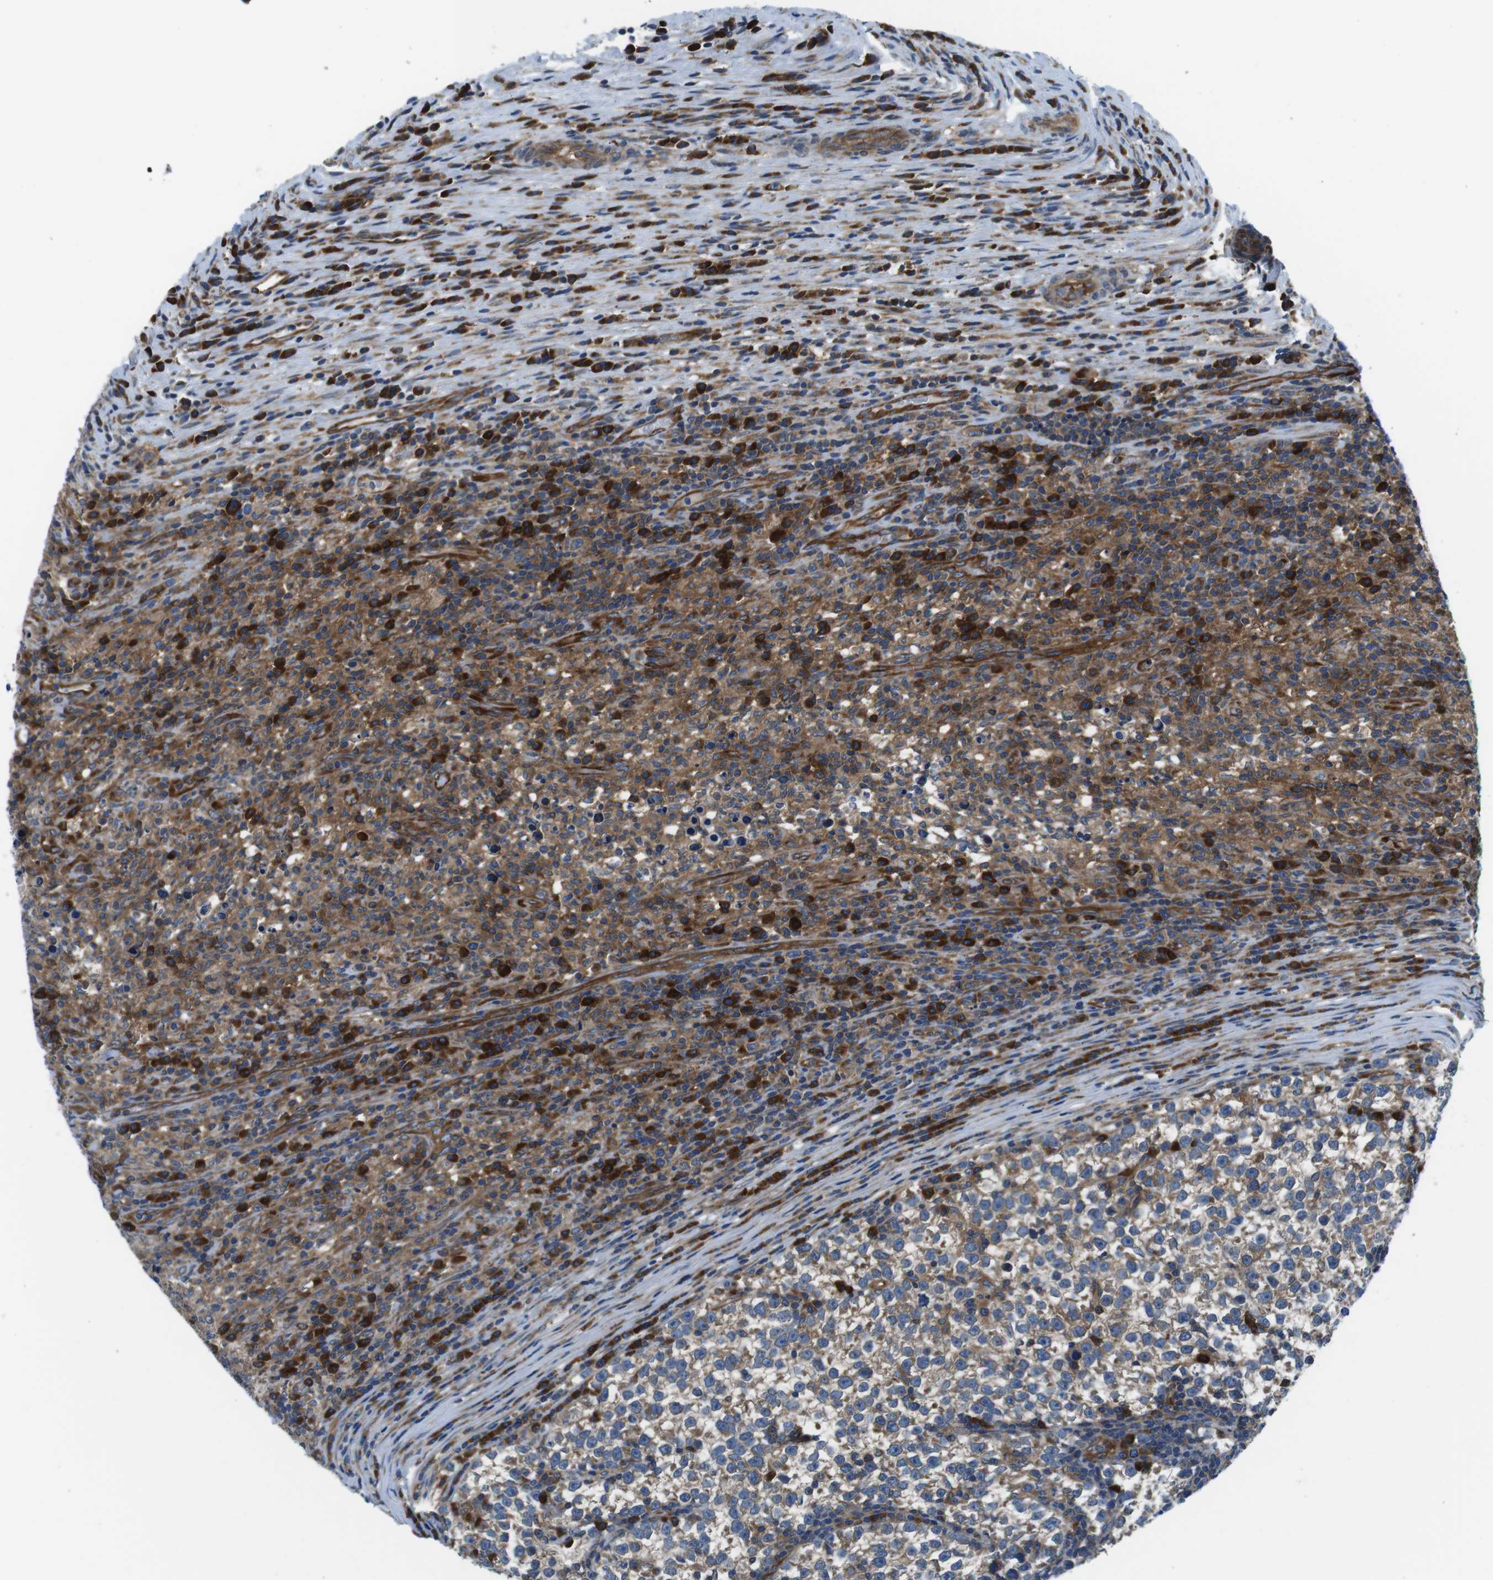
{"staining": {"intensity": "moderate", "quantity": "25%-75%", "location": "cytoplasmic/membranous"}, "tissue": "testis cancer", "cell_type": "Tumor cells", "image_type": "cancer", "snomed": [{"axis": "morphology", "description": "Normal tissue, NOS"}, {"axis": "morphology", "description": "Seminoma, NOS"}, {"axis": "topography", "description": "Testis"}], "caption": "Moderate cytoplasmic/membranous protein expression is appreciated in about 25%-75% of tumor cells in testis seminoma.", "gene": "EIF2B5", "patient": {"sex": "male", "age": 43}}